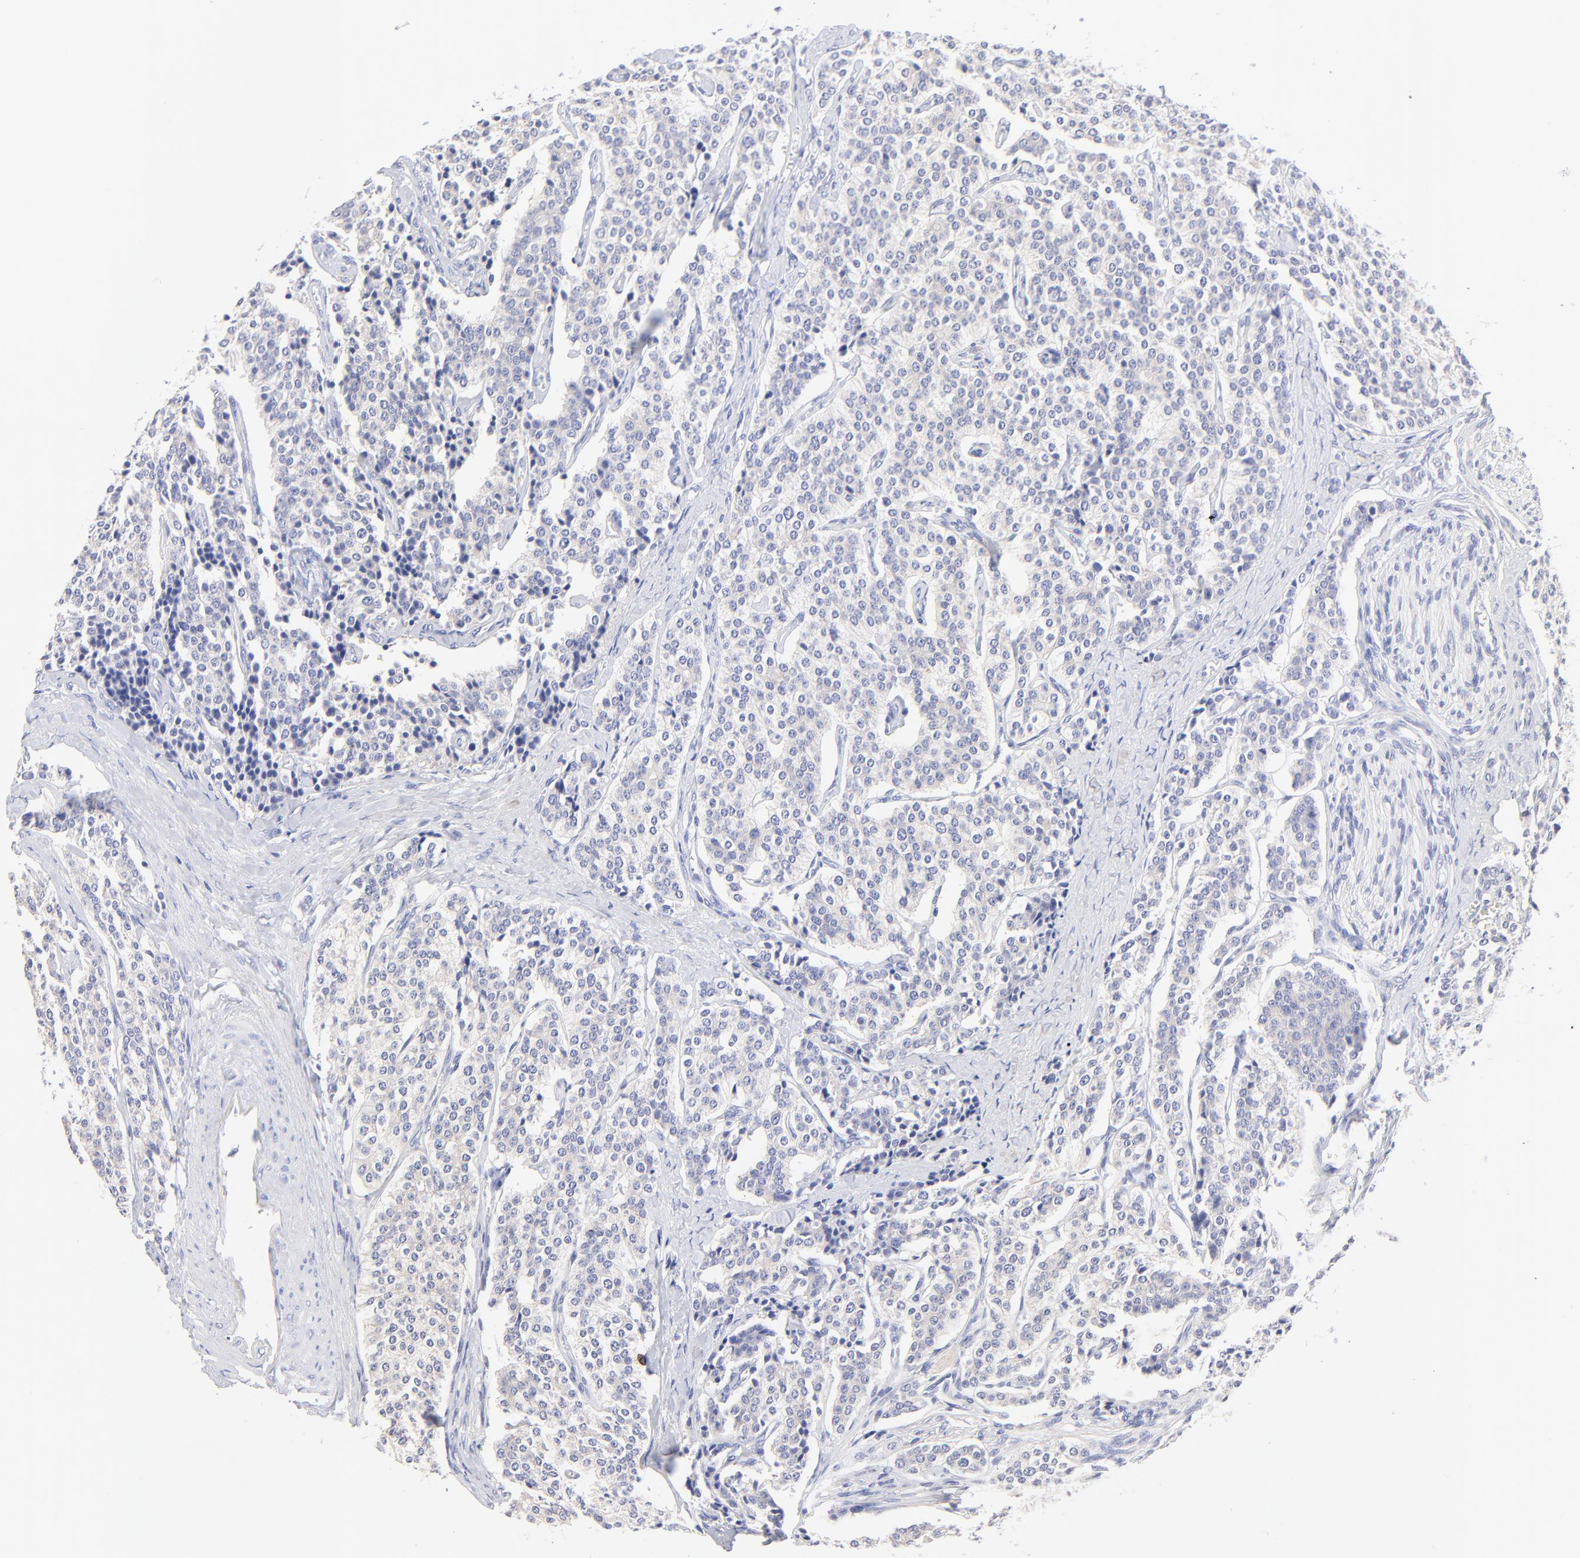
{"staining": {"intensity": "negative", "quantity": "none", "location": "none"}, "tissue": "carcinoid", "cell_type": "Tumor cells", "image_type": "cancer", "snomed": [{"axis": "morphology", "description": "Carcinoid, malignant, NOS"}, {"axis": "topography", "description": "Small intestine"}], "caption": "This is an IHC histopathology image of carcinoid. There is no staining in tumor cells.", "gene": "EBP", "patient": {"sex": "male", "age": 63}}